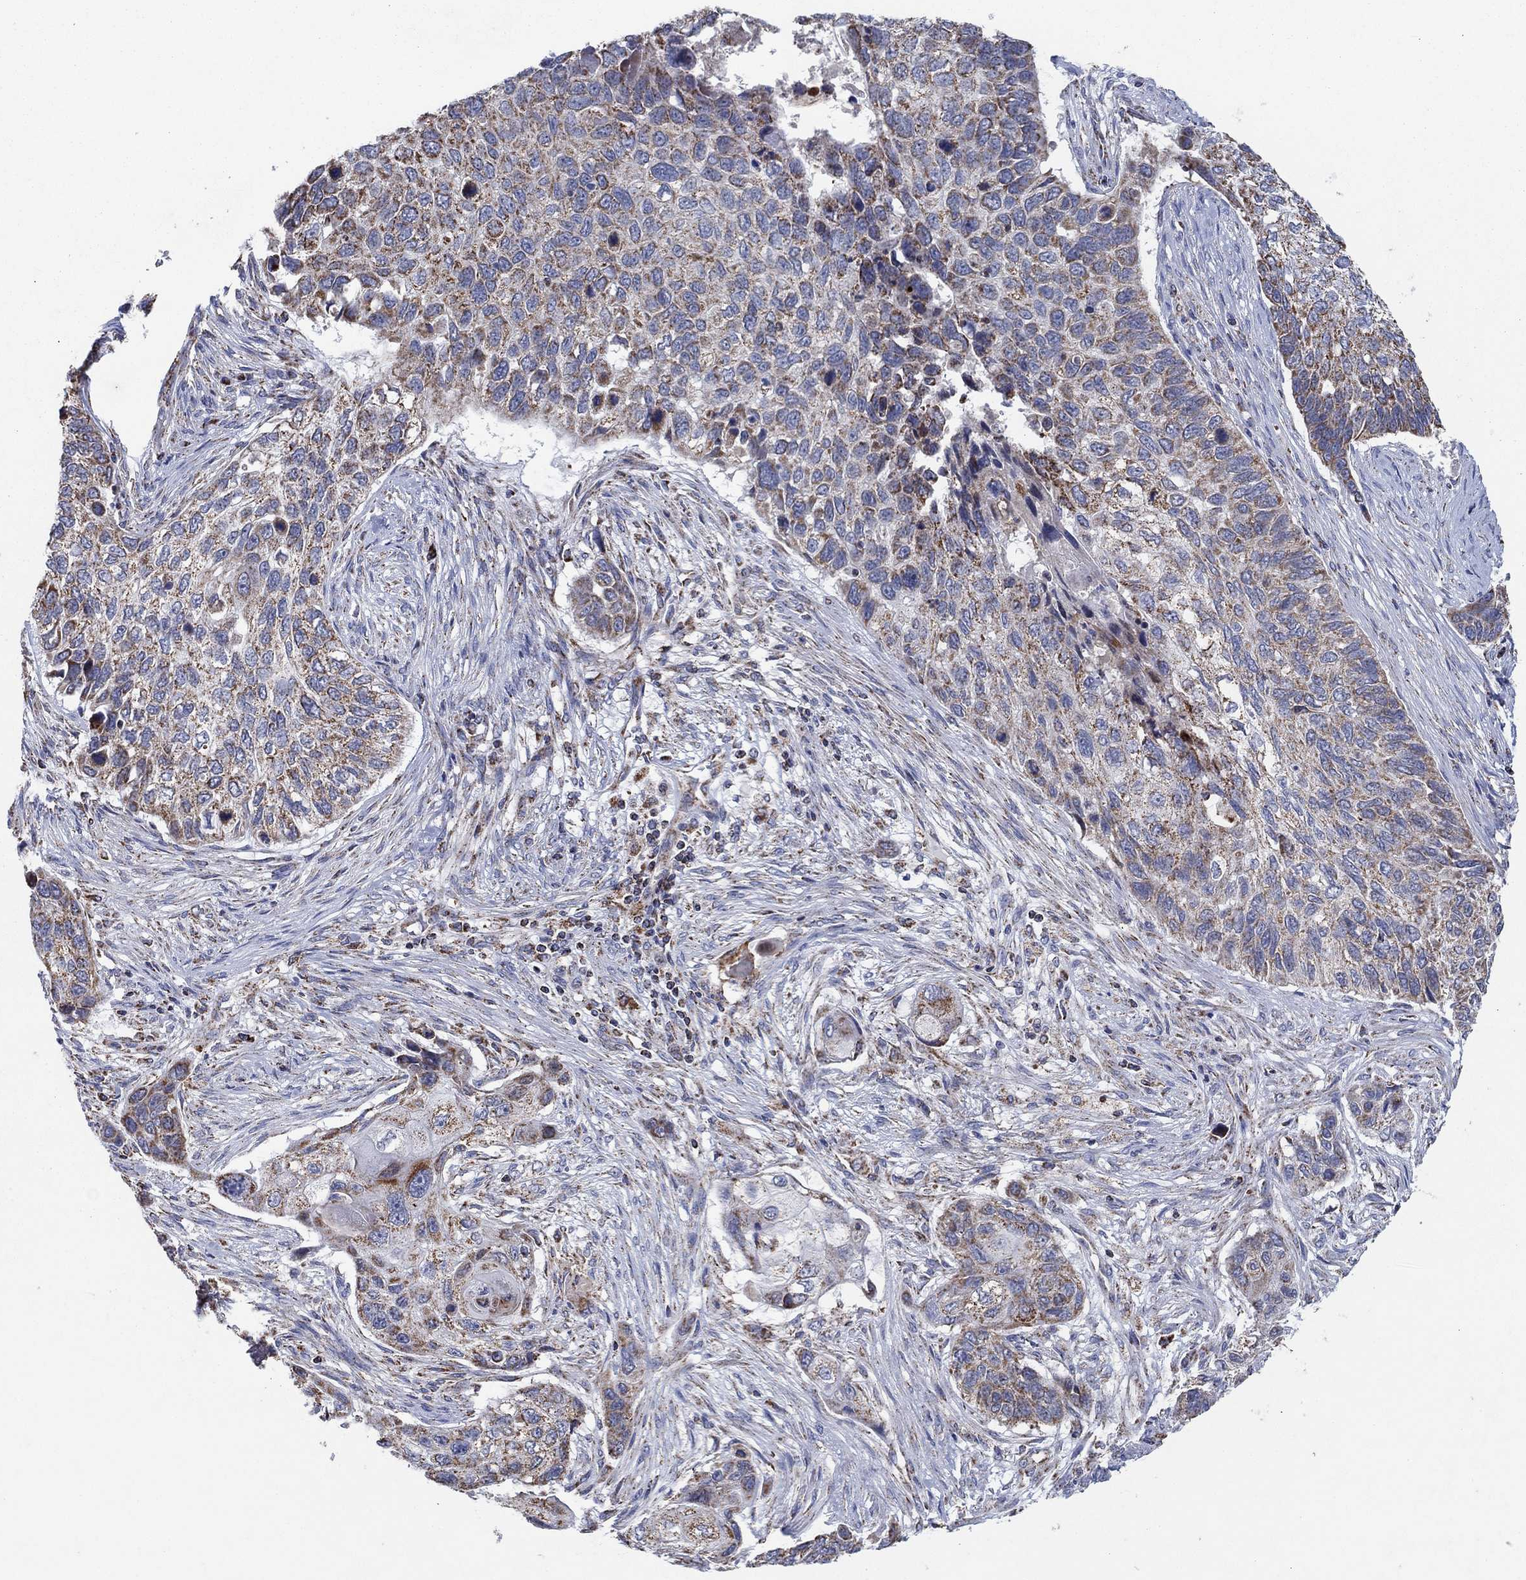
{"staining": {"intensity": "strong", "quantity": "<25%", "location": "cytoplasmic/membranous"}, "tissue": "lung cancer", "cell_type": "Tumor cells", "image_type": "cancer", "snomed": [{"axis": "morphology", "description": "Normal tissue, NOS"}, {"axis": "morphology", "description": "Squamous cell carcinoma, NOS"}, {"axis": "topography", "description": "Bronchus"}, {"axis": "topography", "description": "Lung"}], "caption": "This image reveals immunohistochemistry staining of lung squamous cell carcinoma, with medium strong cytoplasmic/membranous positivity in about <25% of tumor cells.", "gene": "C9orf85", "patient": {"sex": "male", "age": 69}}